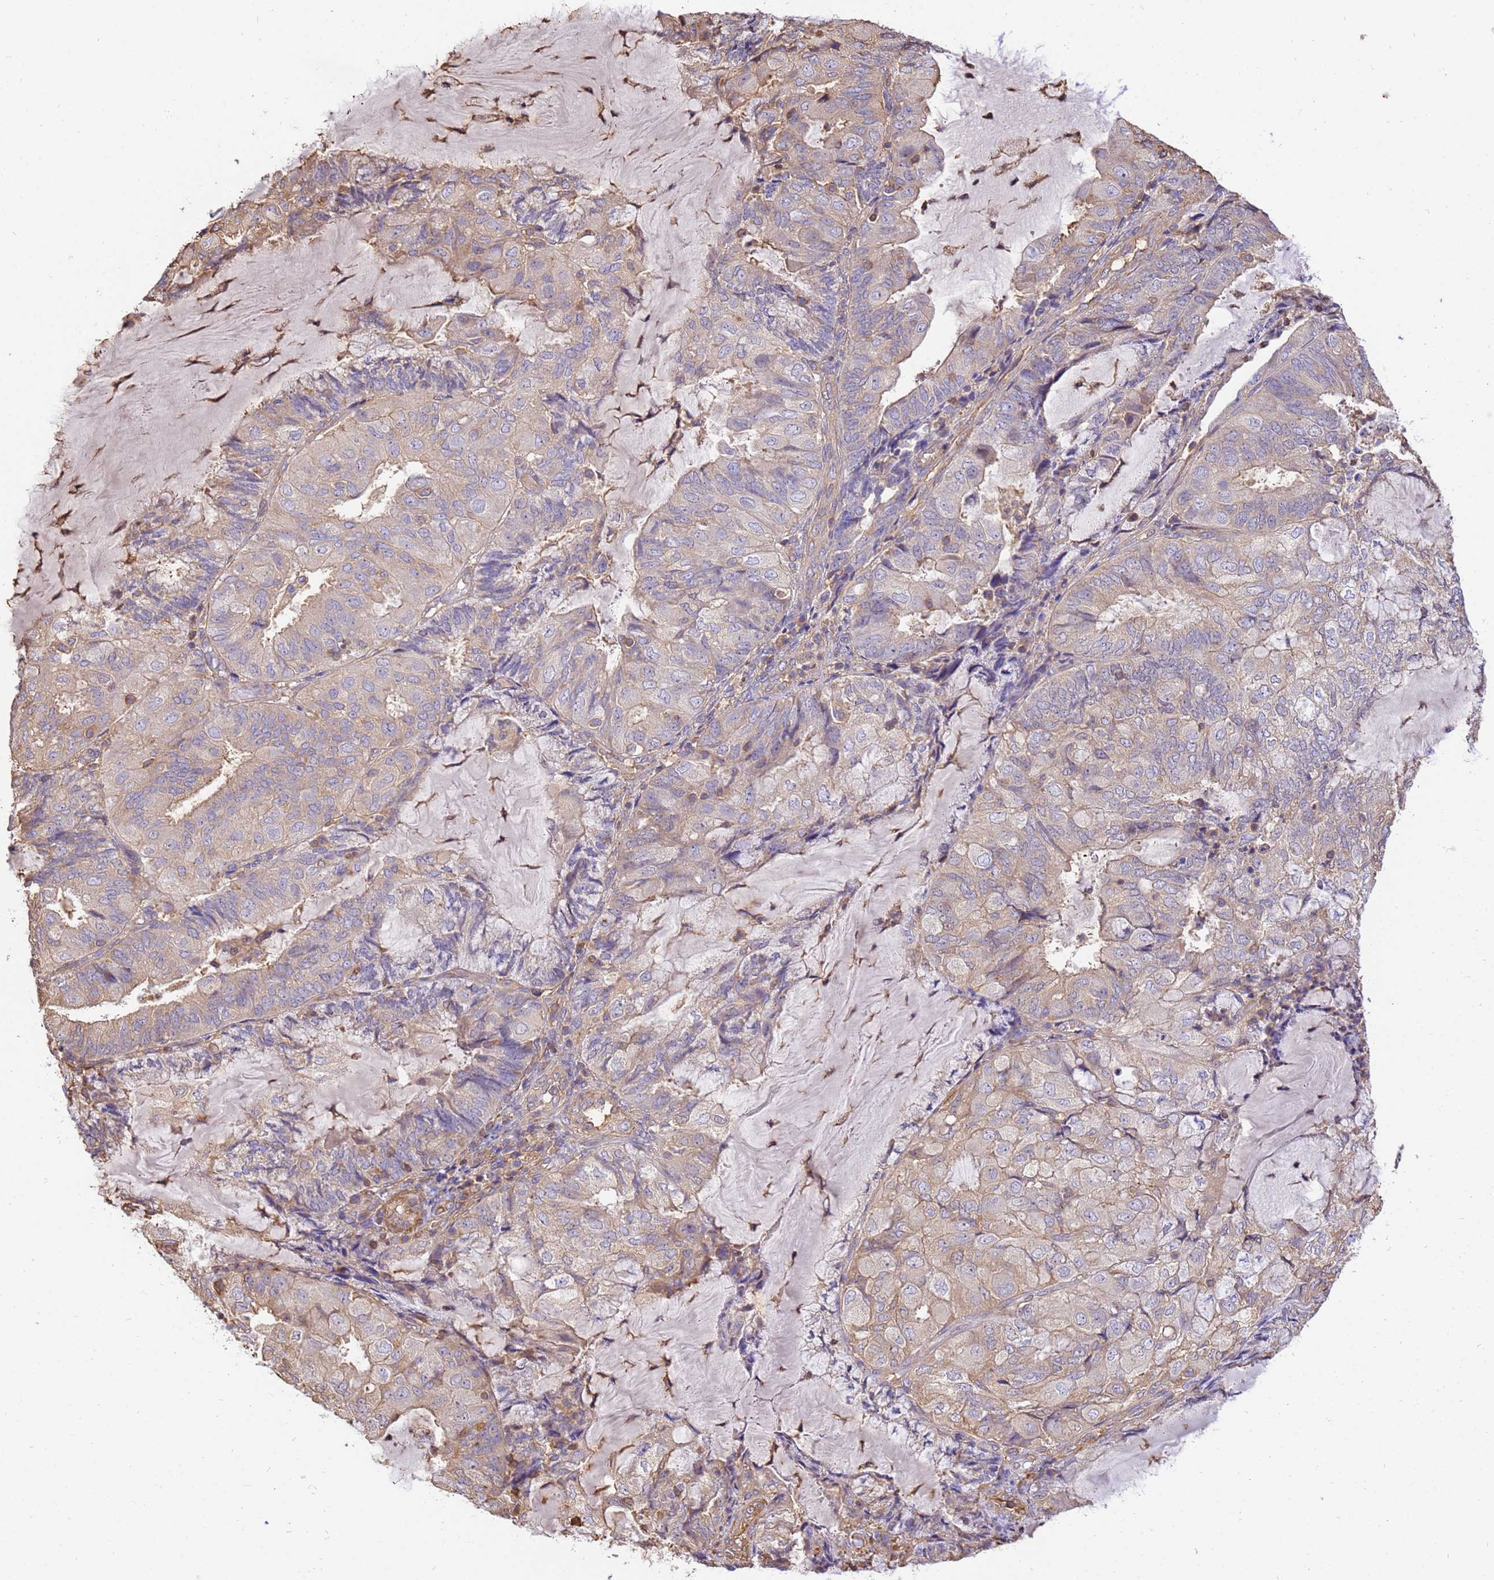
{"staining": {"intensity": "weak", "quantity": "<25%", "location": "cytoplasmic/membranous"}, "tissue": "endometrial cancer", "cell_type": "Tumor cells", "image_type": "cancer", "snomed": [{"axis": "morphology", "description": "Adenocarcinoma, NOS"}, {"axis": "topography", "description": "Endometrium"}], "caption": "Endometrial cancer was stained to show a protein in brown. There is no significant staining in tumor cells.", "gene": "WDR64", "patient": {"sex": "female", "age": 81}}